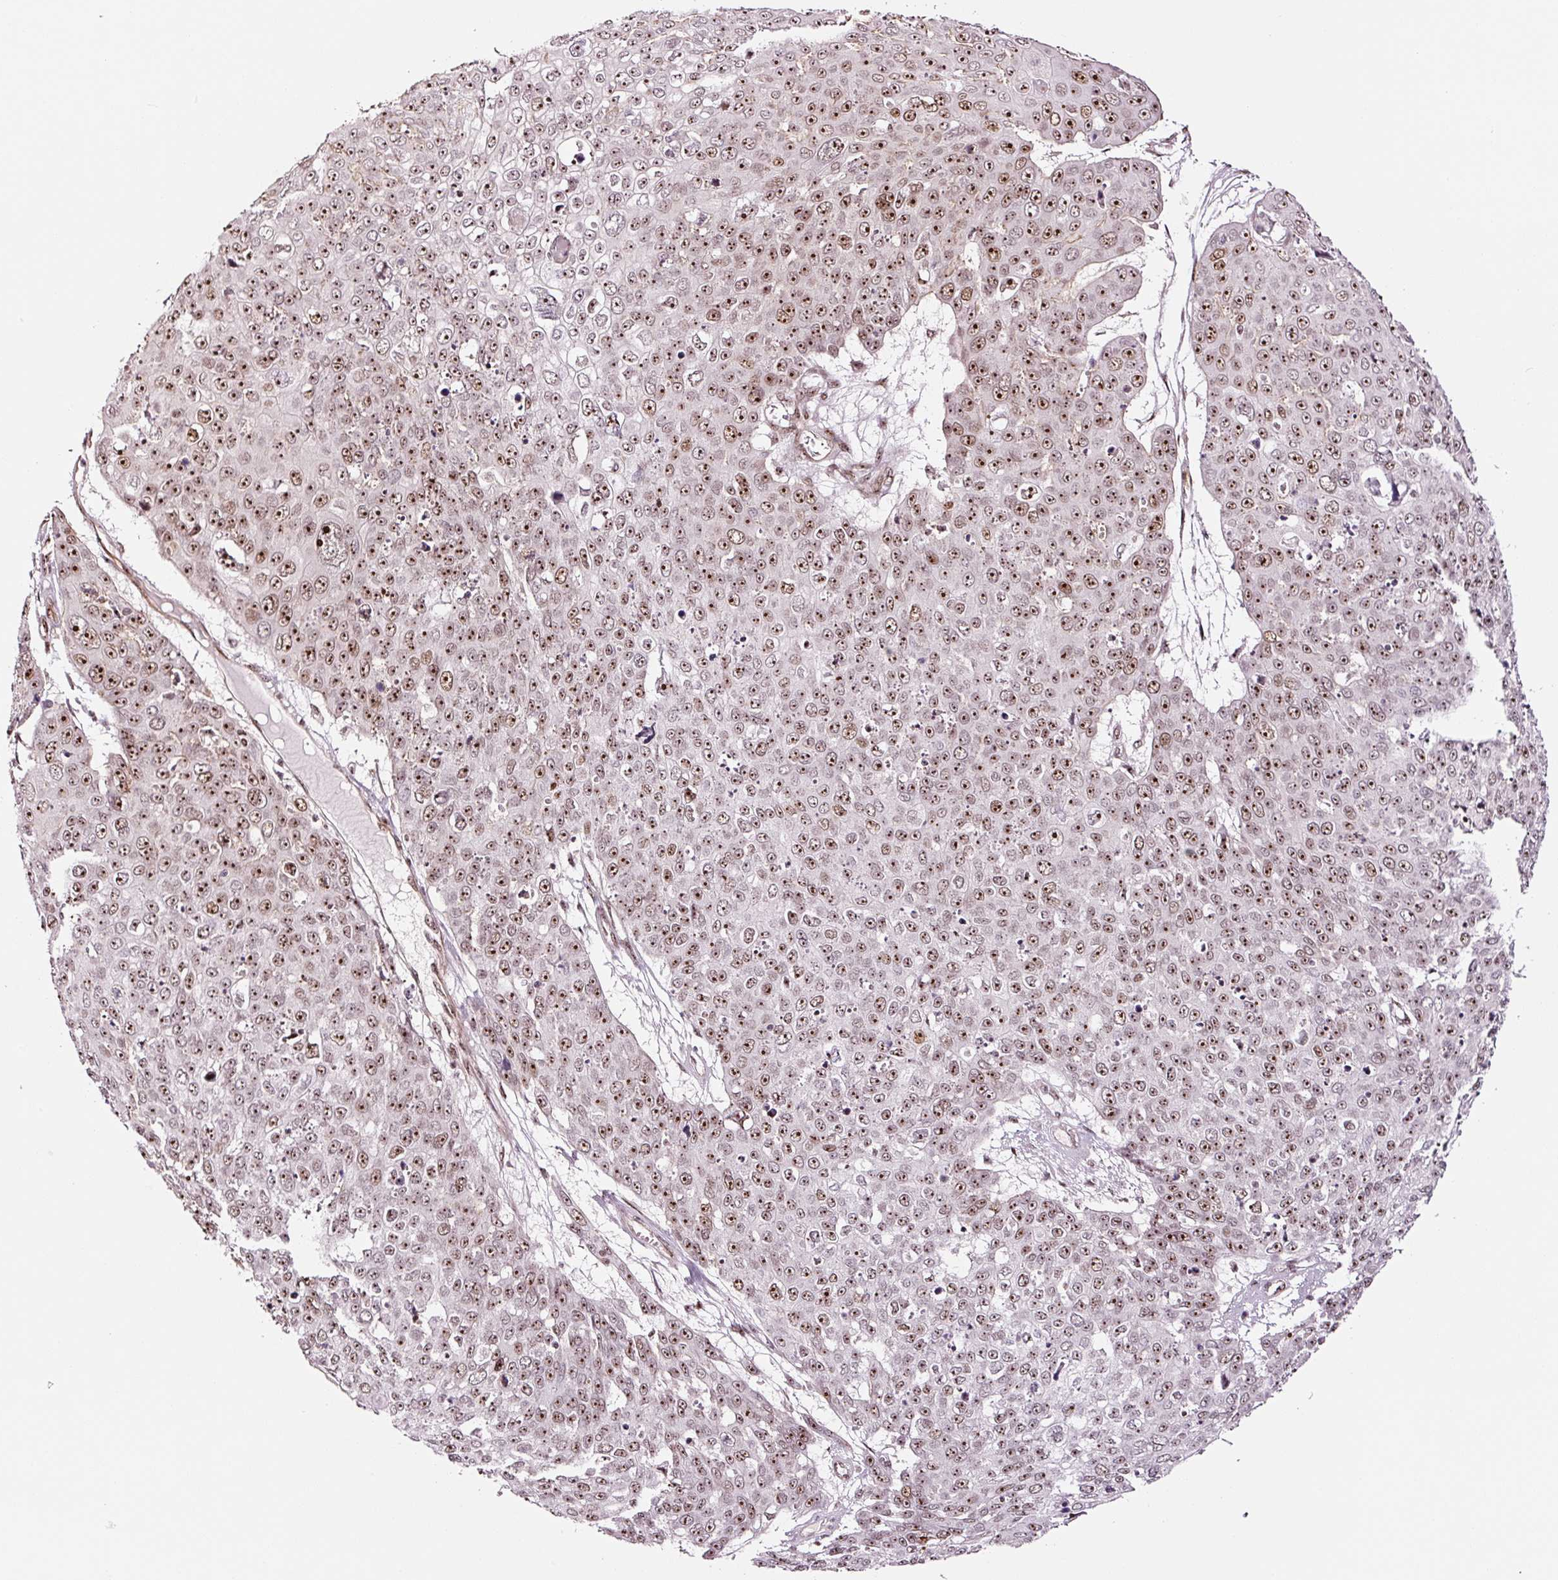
{"staining": {"intensity": "moderate", "quantity": ">75%", "location": "nuclear"}, "tissue": "skin cancer", "cell_type": "Tumor cells", "image_type": "cancer", "snomed": [{"axis": "morphology", "description": "Squamous cell carcinoma, NOS"}, {"axis": "topography", "description": "Skin"}], "caption": "Protein expression analysis of human skin cancer (squamous cell carcinoma) reveals moderate nuclear staining in about >75% of tumor cells.", "gene": "GNL3", "patient": {"sex": "male", "age": 71}}